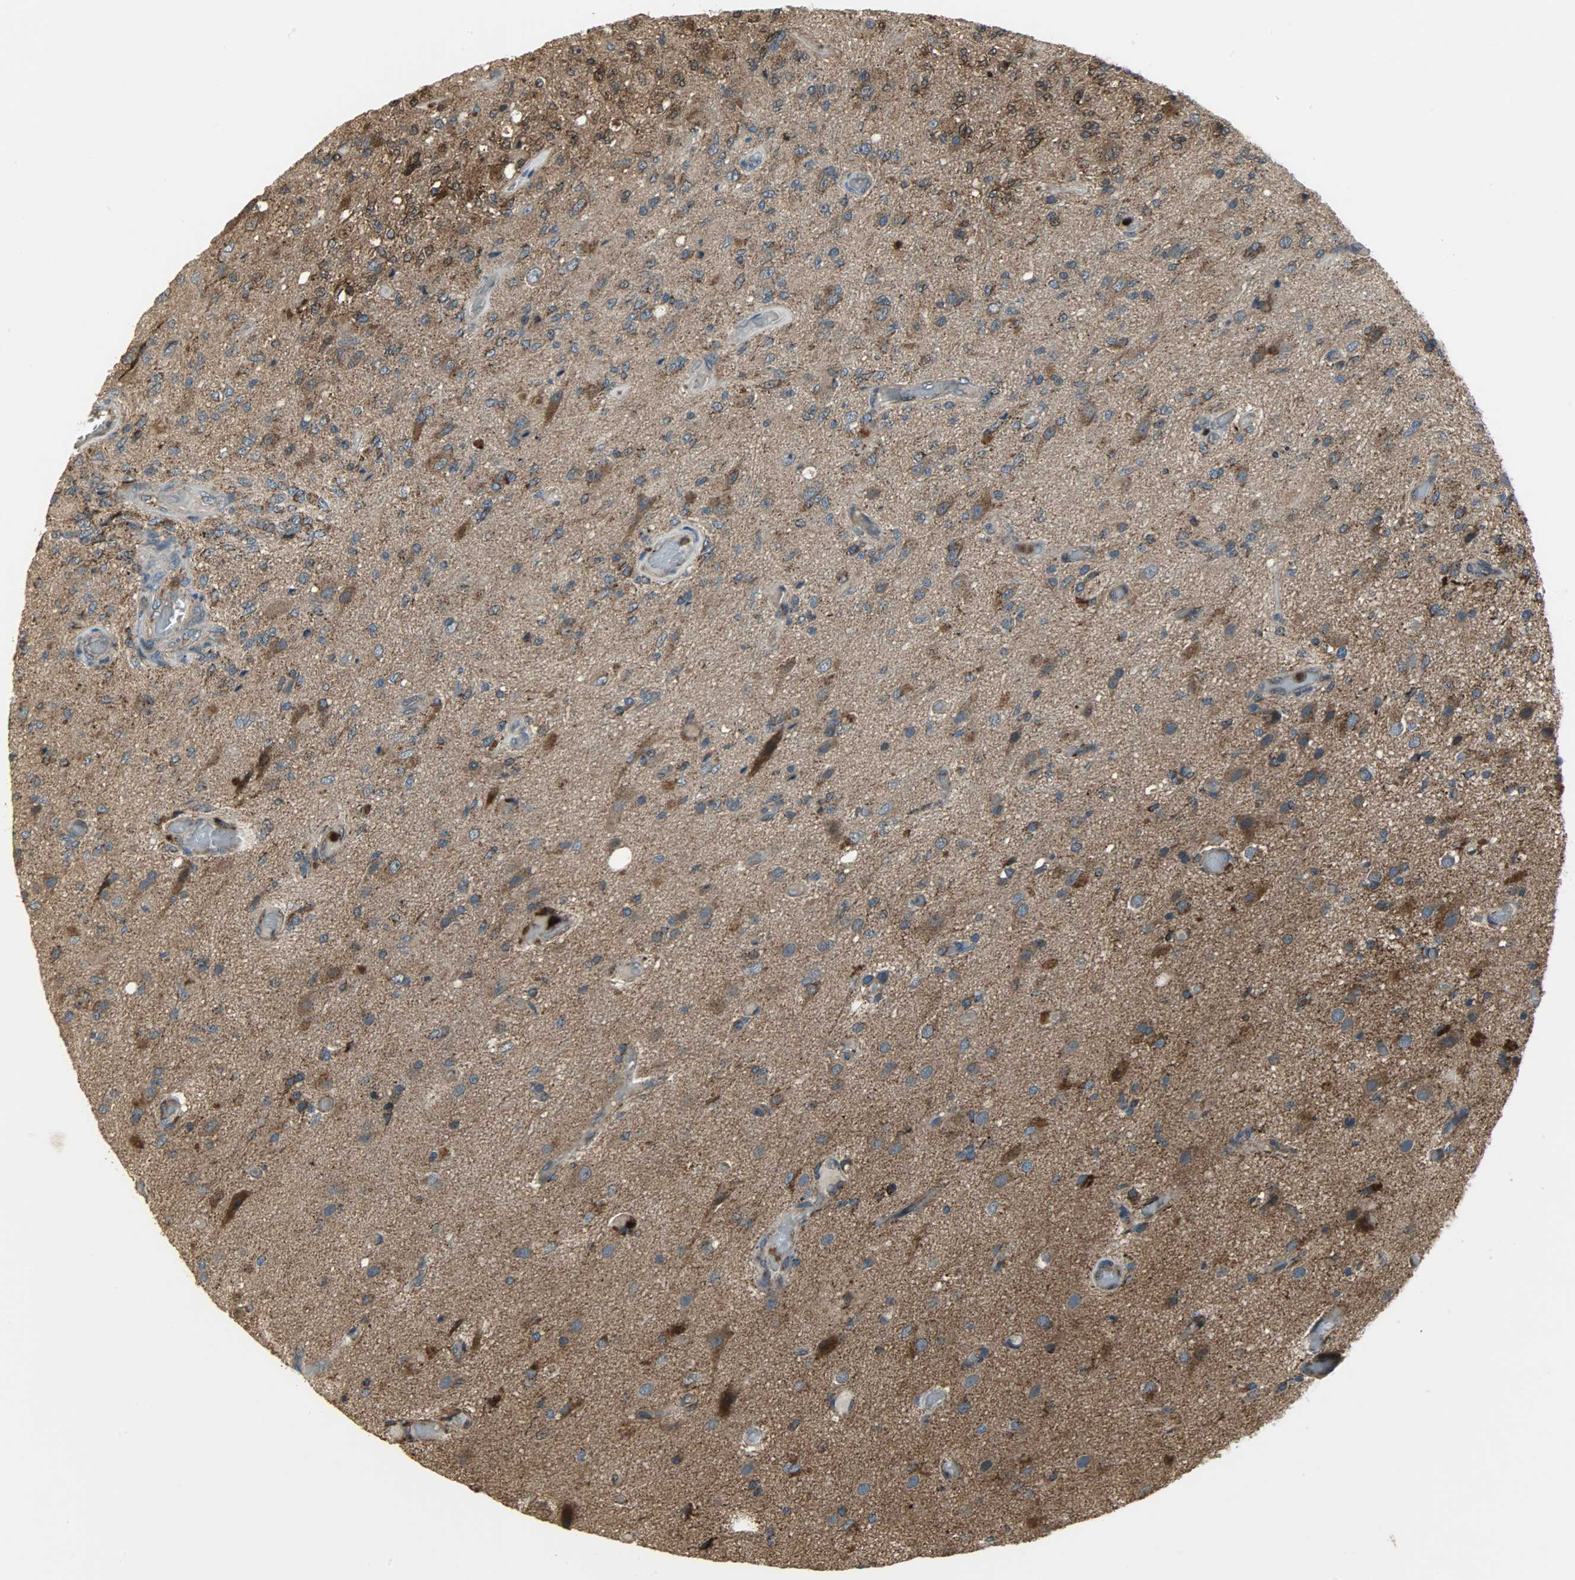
{"staining": {"intensity": "strong", "quantity": ">75%", "location": "cytoplasmic/membranous"}, "tissue": "glioma", "cell_type": "Tumor cells", "image_type": "cancer", "snomed": [{"axis": "morphology", "description": "Normal tissue, NOS"}, {"axis": "morphology", "description": "Glioma, malignant, High grade"}, {"axis": "topography", "description": "Cerebral cortex"}], "caption": "High-power microscopy captured an immunohistochemistry (IHC) histopathology image of glioma, revealing strong cytoplasmic/membranous positivity in about >75% of tumor cells. (IHC, brightfield microscopy, high magnification).", "gene": "AMT", "patient": {"sex": "male", "age": 77}}